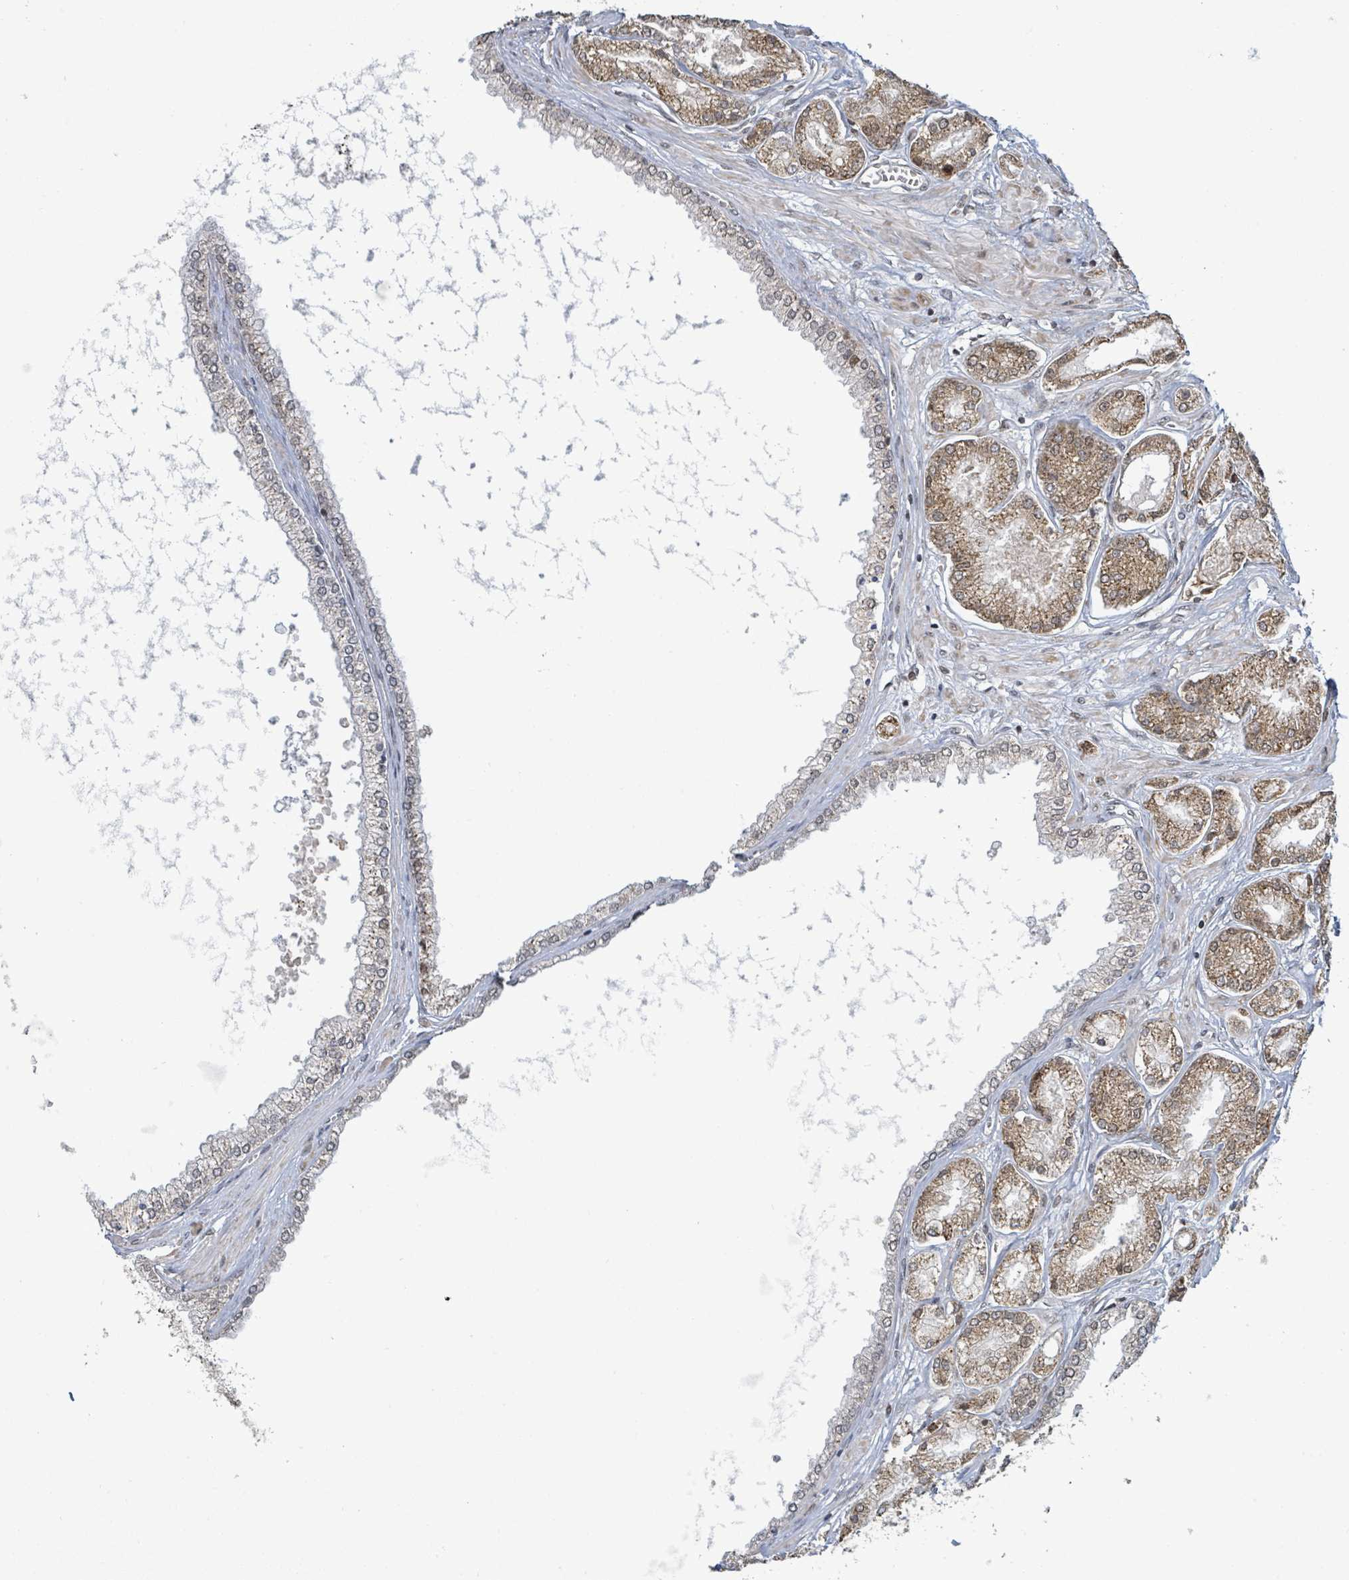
{"staining": {"intensity": "moderate", "quantity": ">75%", "location": "cytoplasmic/membranous,nuclear"}, "tissue": "prostate cancer", "cell_type": "Tumor cells", "image_type": "cancer", "snomed": [{"axis": "morphology", "description": "Adenocarcinoma, NOS"}, {"axis": "topography", "description": "Prostate and seminal vesicle, NOS"}], "caption": "Protein expression analysis of prostate adenocarcinoma reveals moderate cytoplasmic/membranous and nuclear positivity in approximately >75% of tumor cells.", "gene": "SBF2", "patient": {"sex": "male", "age": 76}}